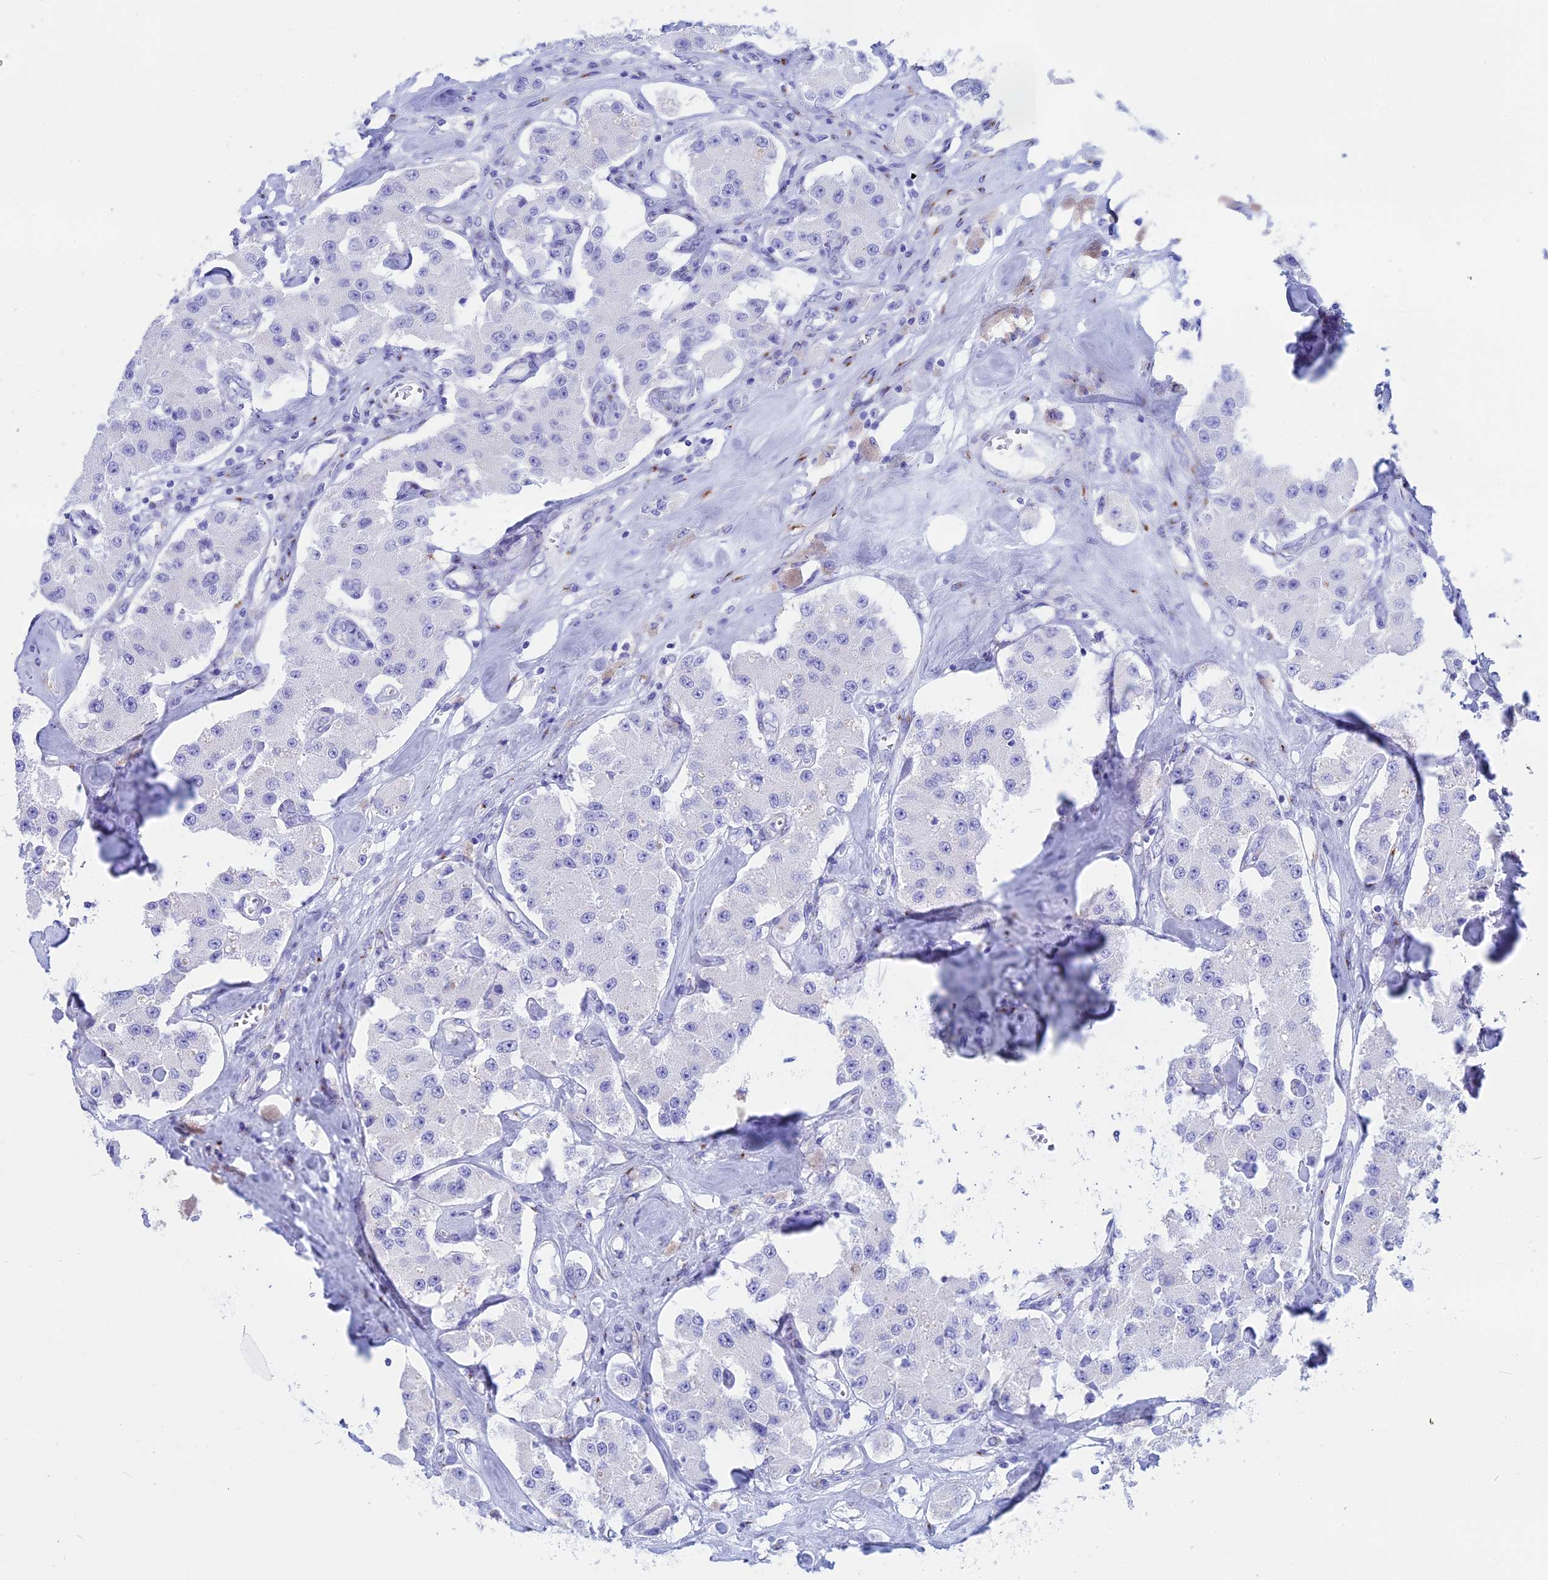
{"staining": {"intensity": "negative", "quantity": "none", "location": "none"}, "tissue": "carcinoid", "cell_type": "Tumor cells", "image_type": "cancer", "snomed": [{"axis": "morphology", "description": "Carcinoid, malignant, NOS"}, {"axis": "topography", "description": "Pancreas"}], "caption": "This is an IHC image of carcinoid (malignant). There is no positivity in tumor cells.", "gene": "ERICH4", "patient": {"sex": "male", "age": 41}}